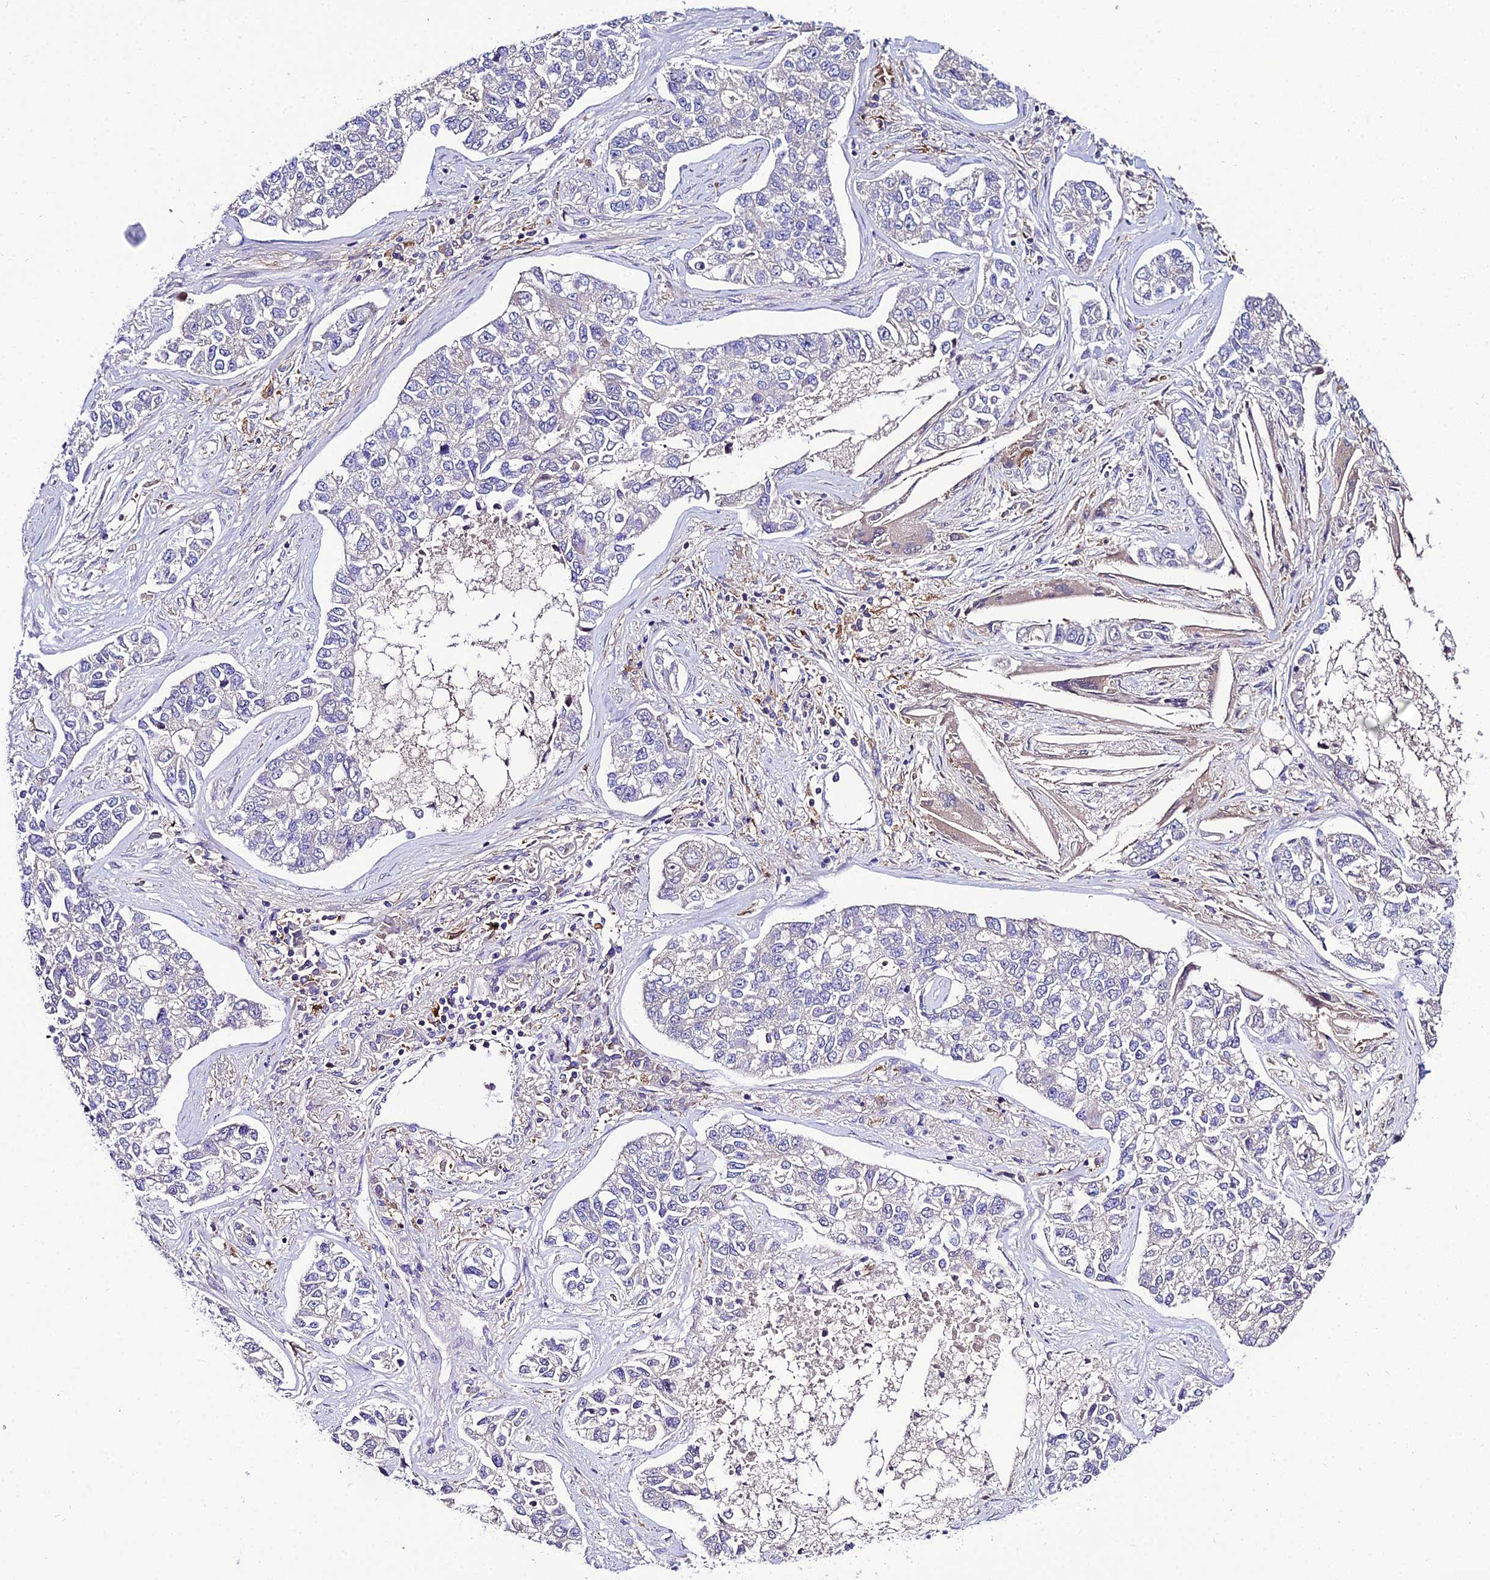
{"staining": {"intensity": "negative", "quantity": "none", "location": "none"}, "tissue": "lung cancer", "cell_type": "Tumor cells", "image_type": "cancer", "snomed": [{"axis": "morphology", "description": "Adenocarcinoma, NOS"}, {"axis": "topography", "description": "Lung"}], "caption": "Immunohistochemistry (IHC) image of human adenocarcinoma (lung) stained for a protein (brown), which displays no positivity in tumor cells.", "gene": "C2orf69", "patient": {"sex": "male", "age": 49}}